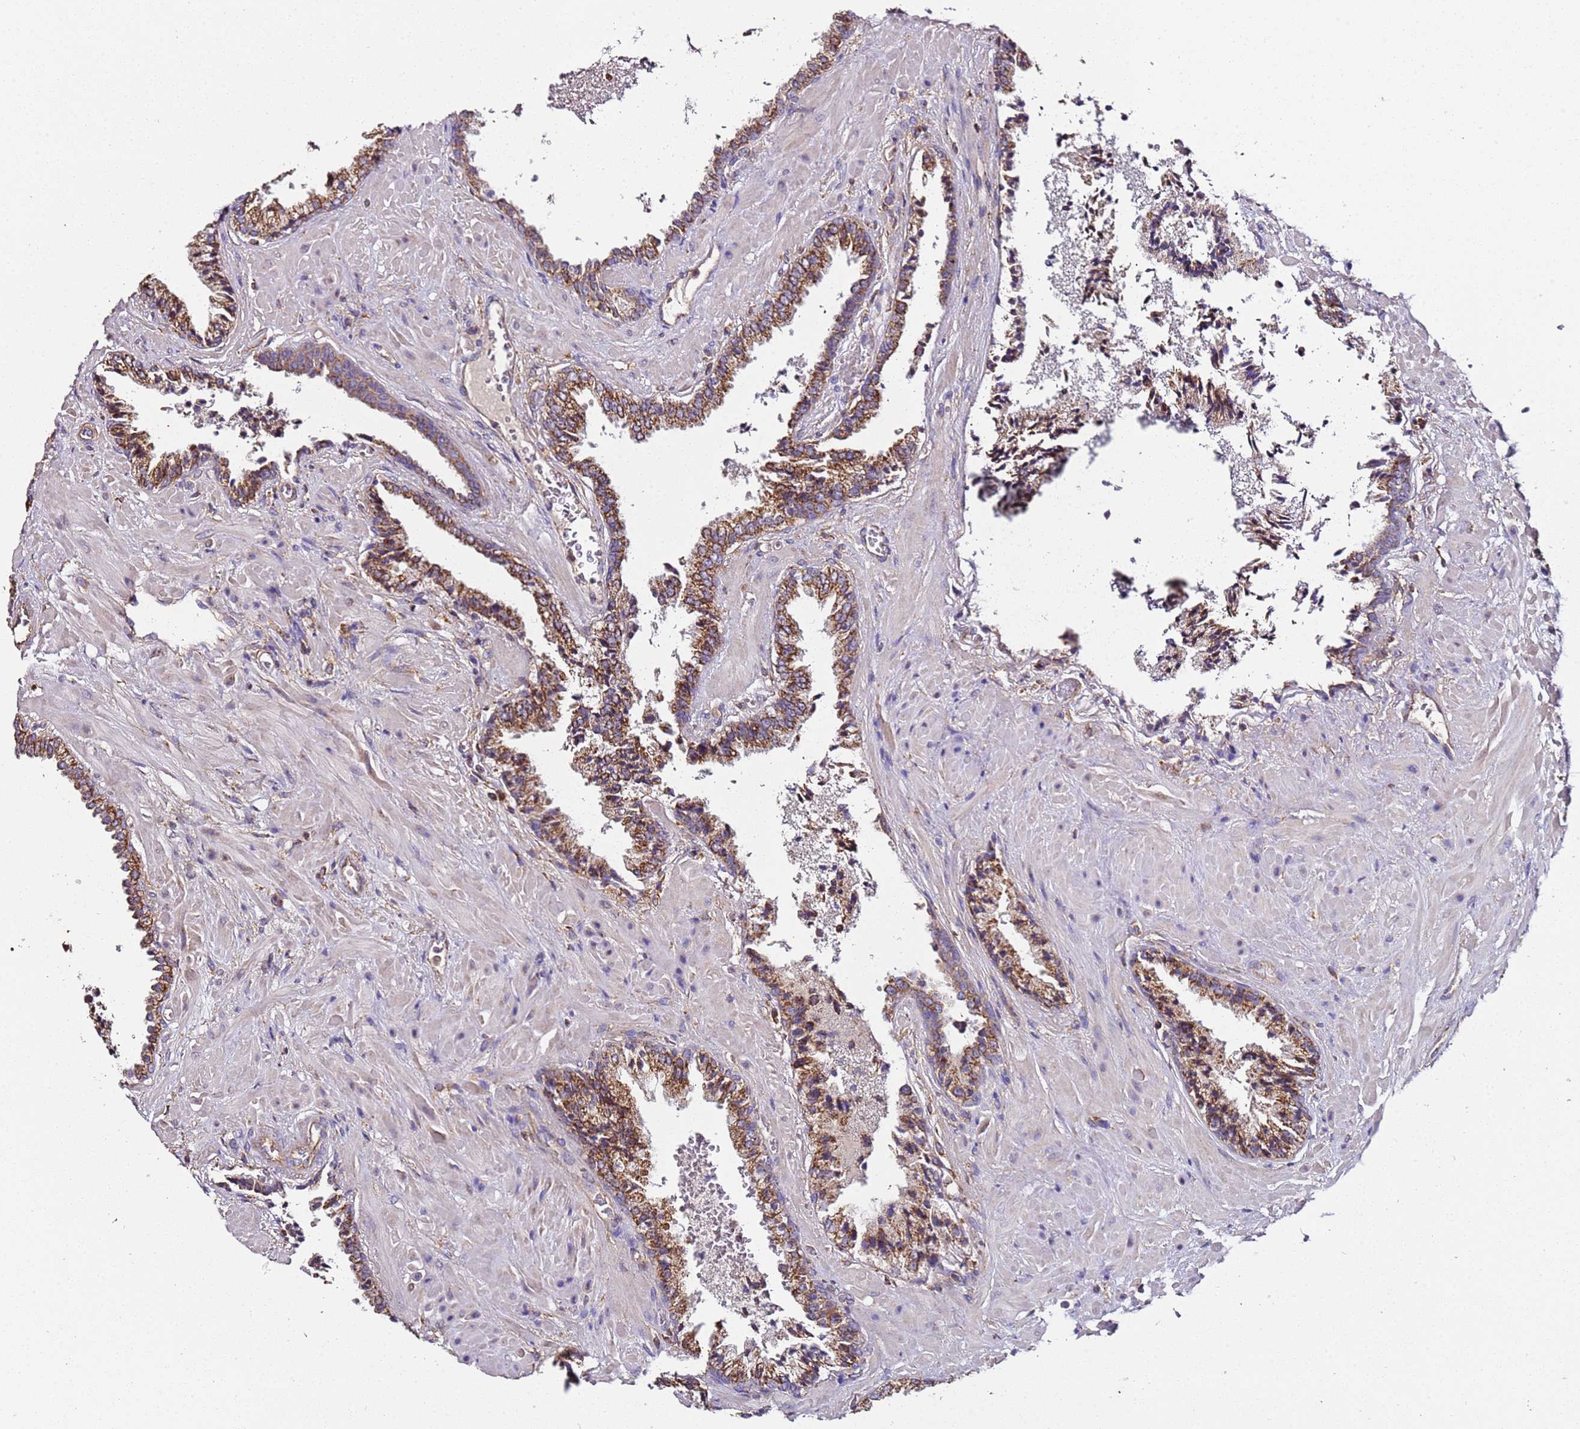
{"staining": {"intensity": "moderate", "quantity": ">75%", "location": "cytoplasmic/membranous"}, "tissue": "prostate cancer", "cell_type": "Tumor cells", "image_type": "cancer", "snomed": [{"axis": "morphology", "description": "Adenocarcinoma, High grade"}, {"axis": "topography", "description": "Prostate"}], "caption": "Protein expression analysis of human prostate cancer reveals moderate cytoplasmic/membranous expression in about >75% of tumor cells.", "gene": "RMND5A", "patient": {"sex": "male", "age": 71}}